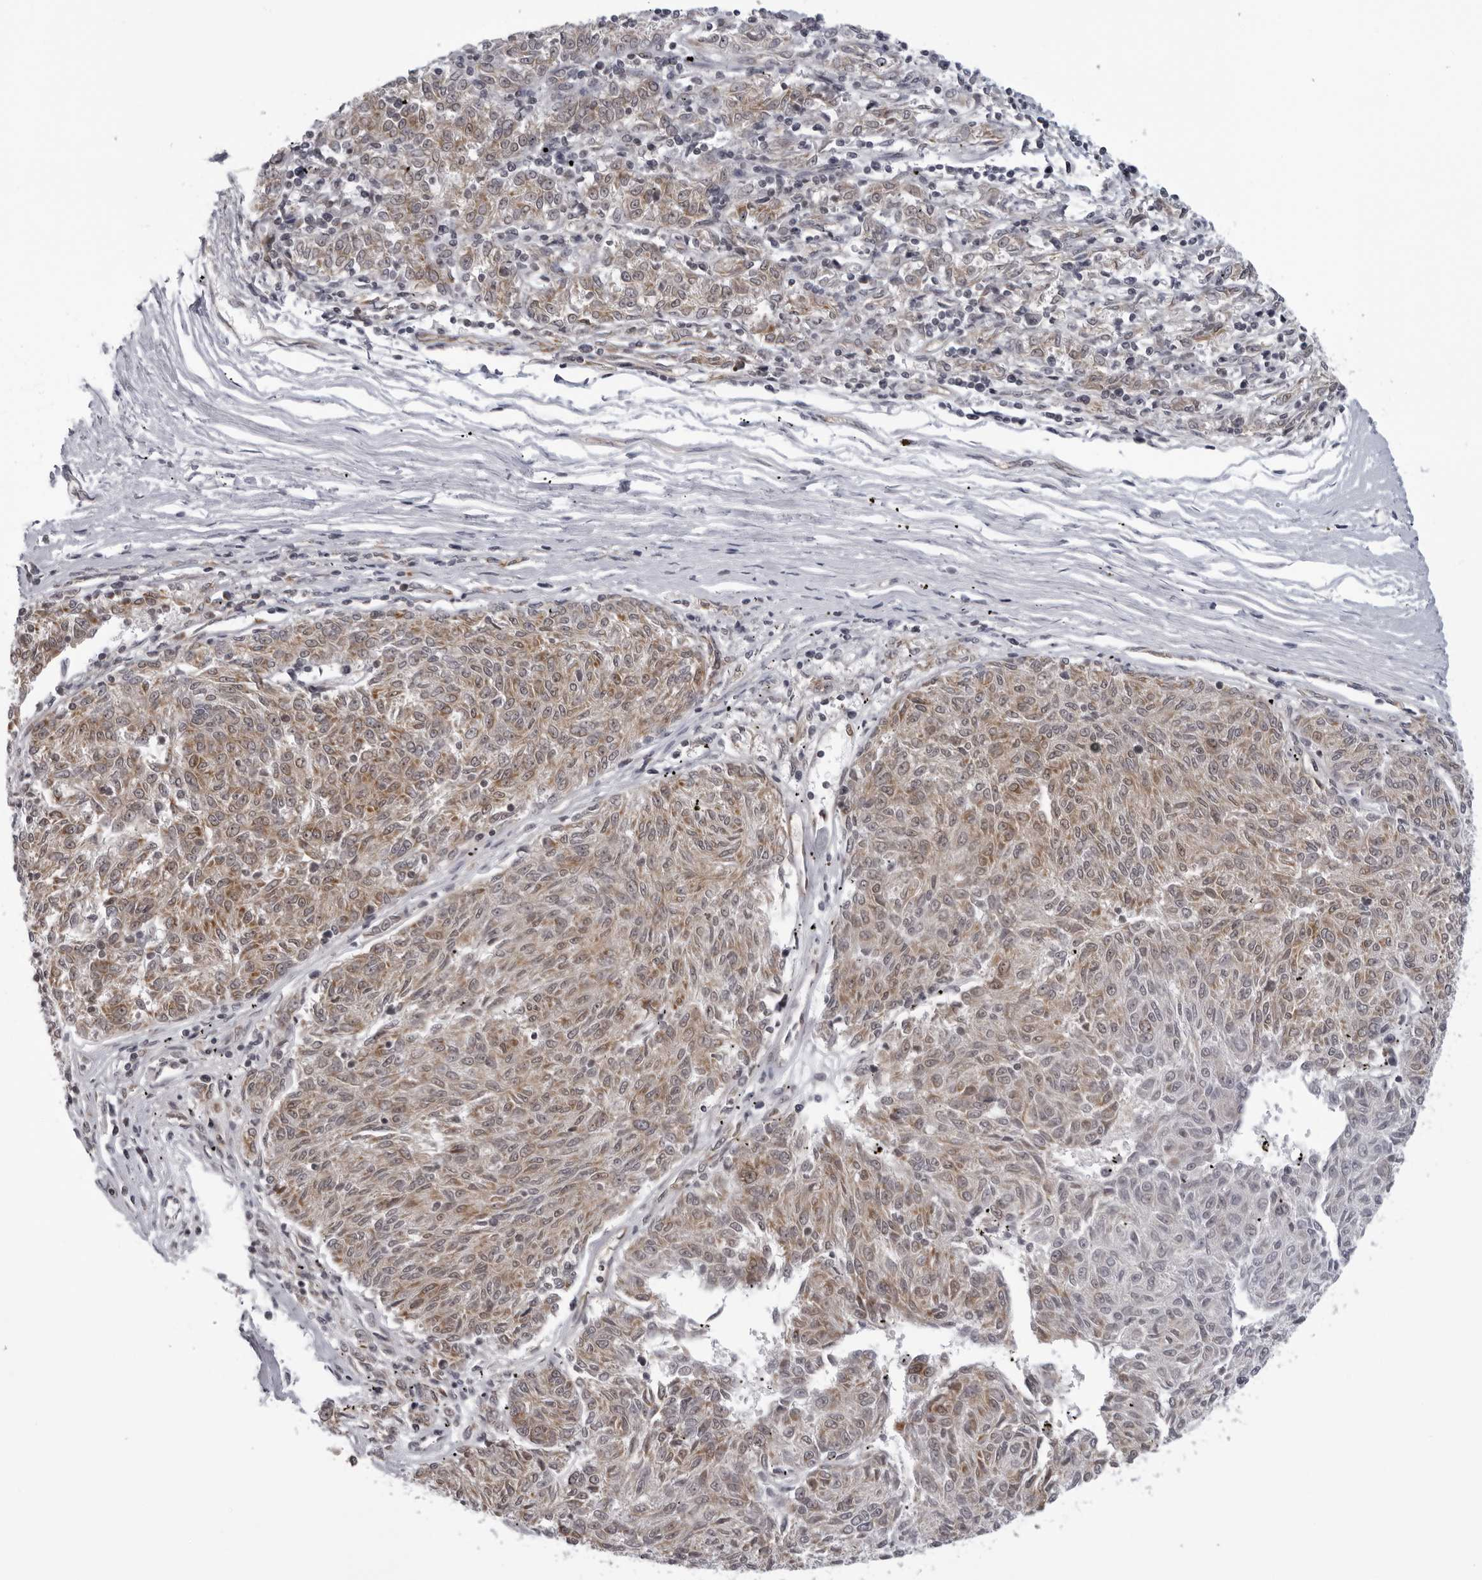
{"staining": {"intensity": "weak", "quantity": ">75%", "location": "cytoplasmic/membranous"}, "tissue": "melanoma", "cell_type": "Tumor cells", "image_type": "cancer", "snomed": [{"axis": "morphology", "description": "Malignant melanoma, NOS"}, {"axis": "topography", "description": "Skin"}], "caption": "A low amount of weak cytoplasmic/membranous staining is appreciated in about >75% of tumor cells in melanoma tissue.", "gene": "MRPS15", "patient": {"sex": "female", "age": 72}}